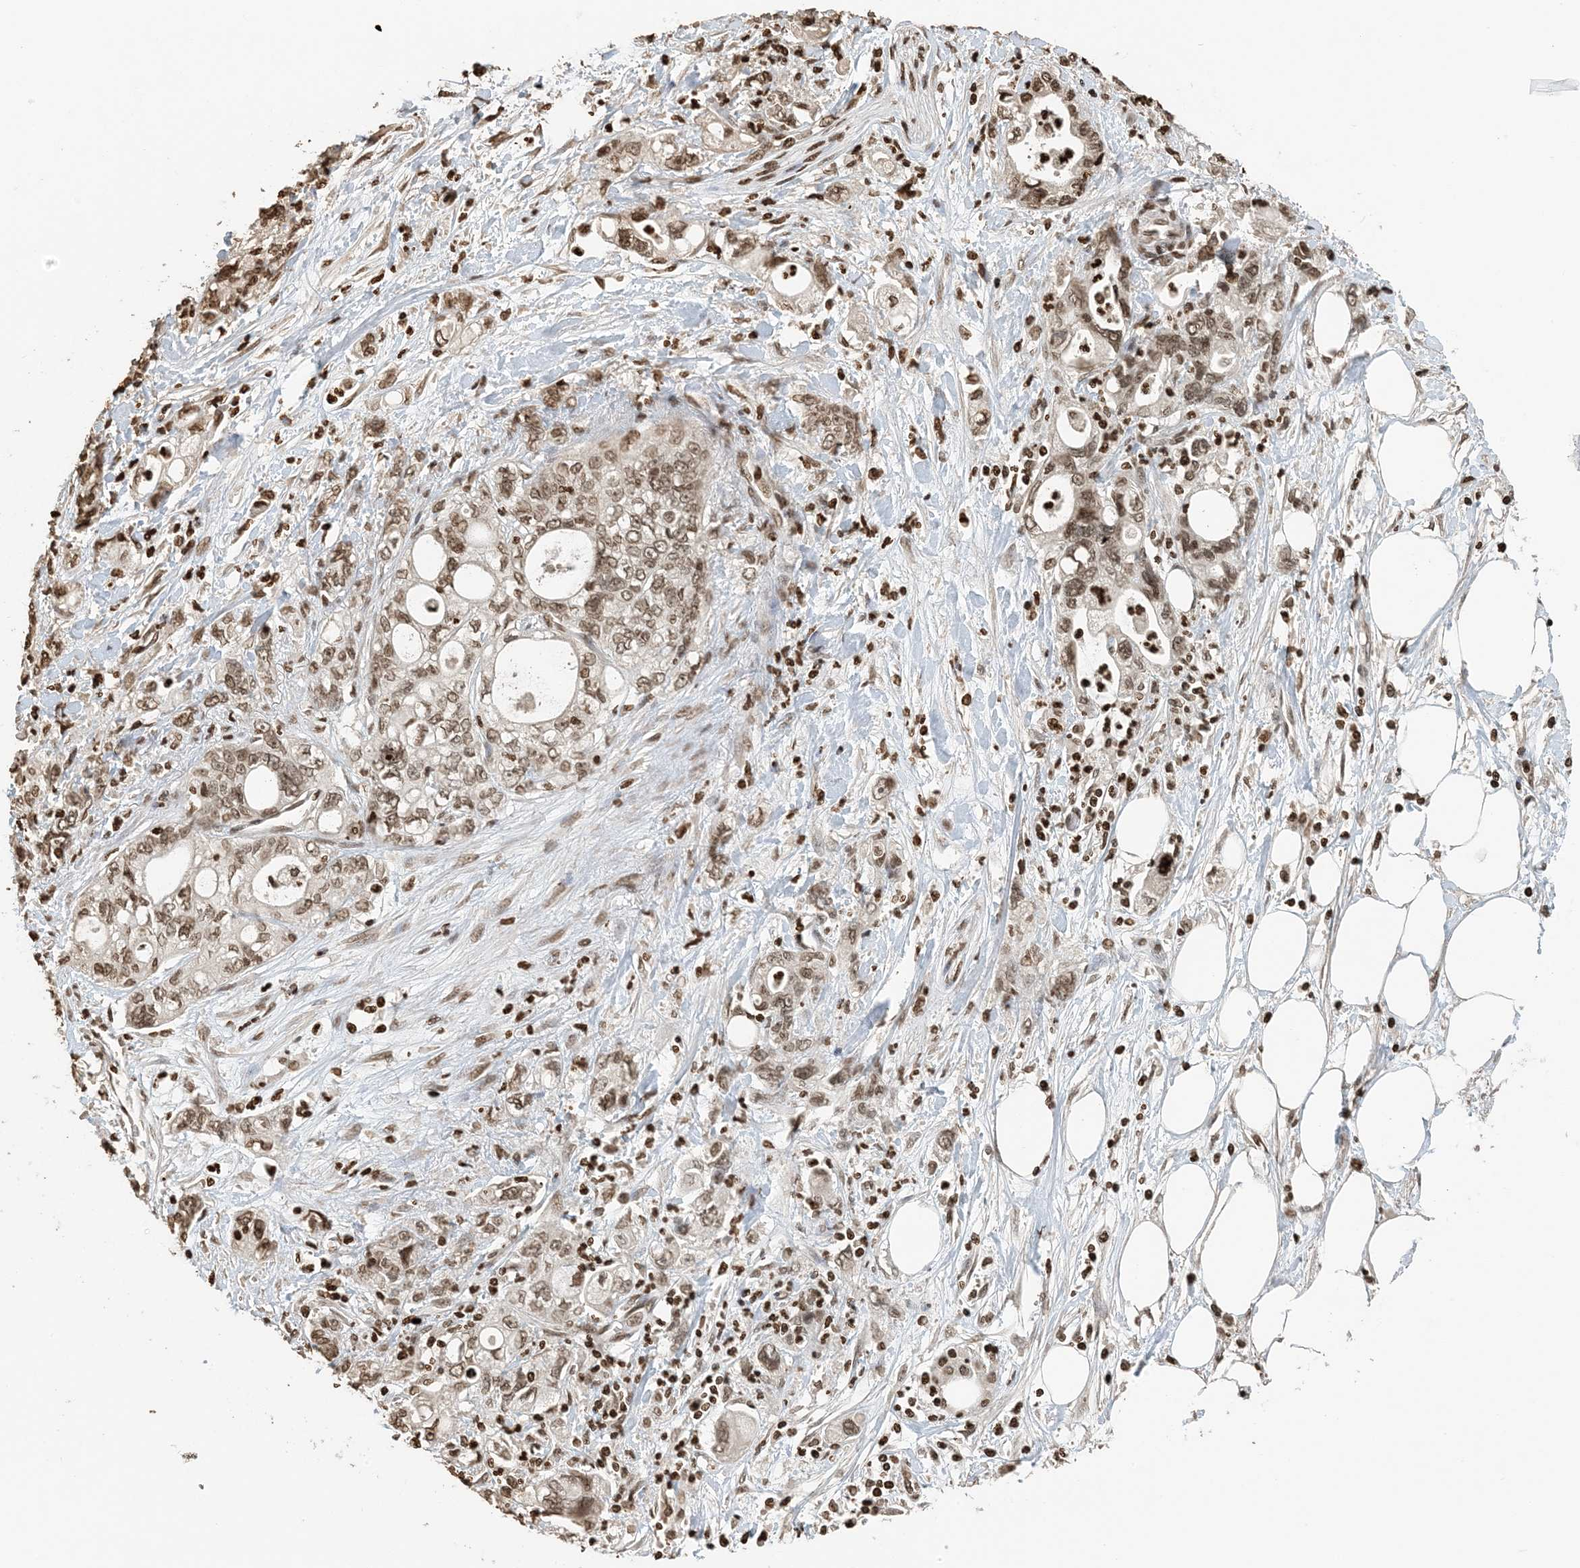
{"staining": {"intensity": "weak", "quantity": ">75%", "location": "nuclear"}, "tissue": "pancreatic cancer", "cell_type": "Tumor cells", "image_type": "cancer", "snomed": [{"axis": "morphology", "description": "Adenocarcinoma, NOS"}, {"axis": "topography", "description": "Pancreas"}], "caption": "Immunohistochemistry (IHC) (DAB (3,3'-diaminobenzidine)) staining of adenocarcinoma (pancreatic) demonstrates weak nuclear protein staining in about >75% of tumor cells.", "gene": "H3-3B", "patient": {"sex": "male", "age": 70}}